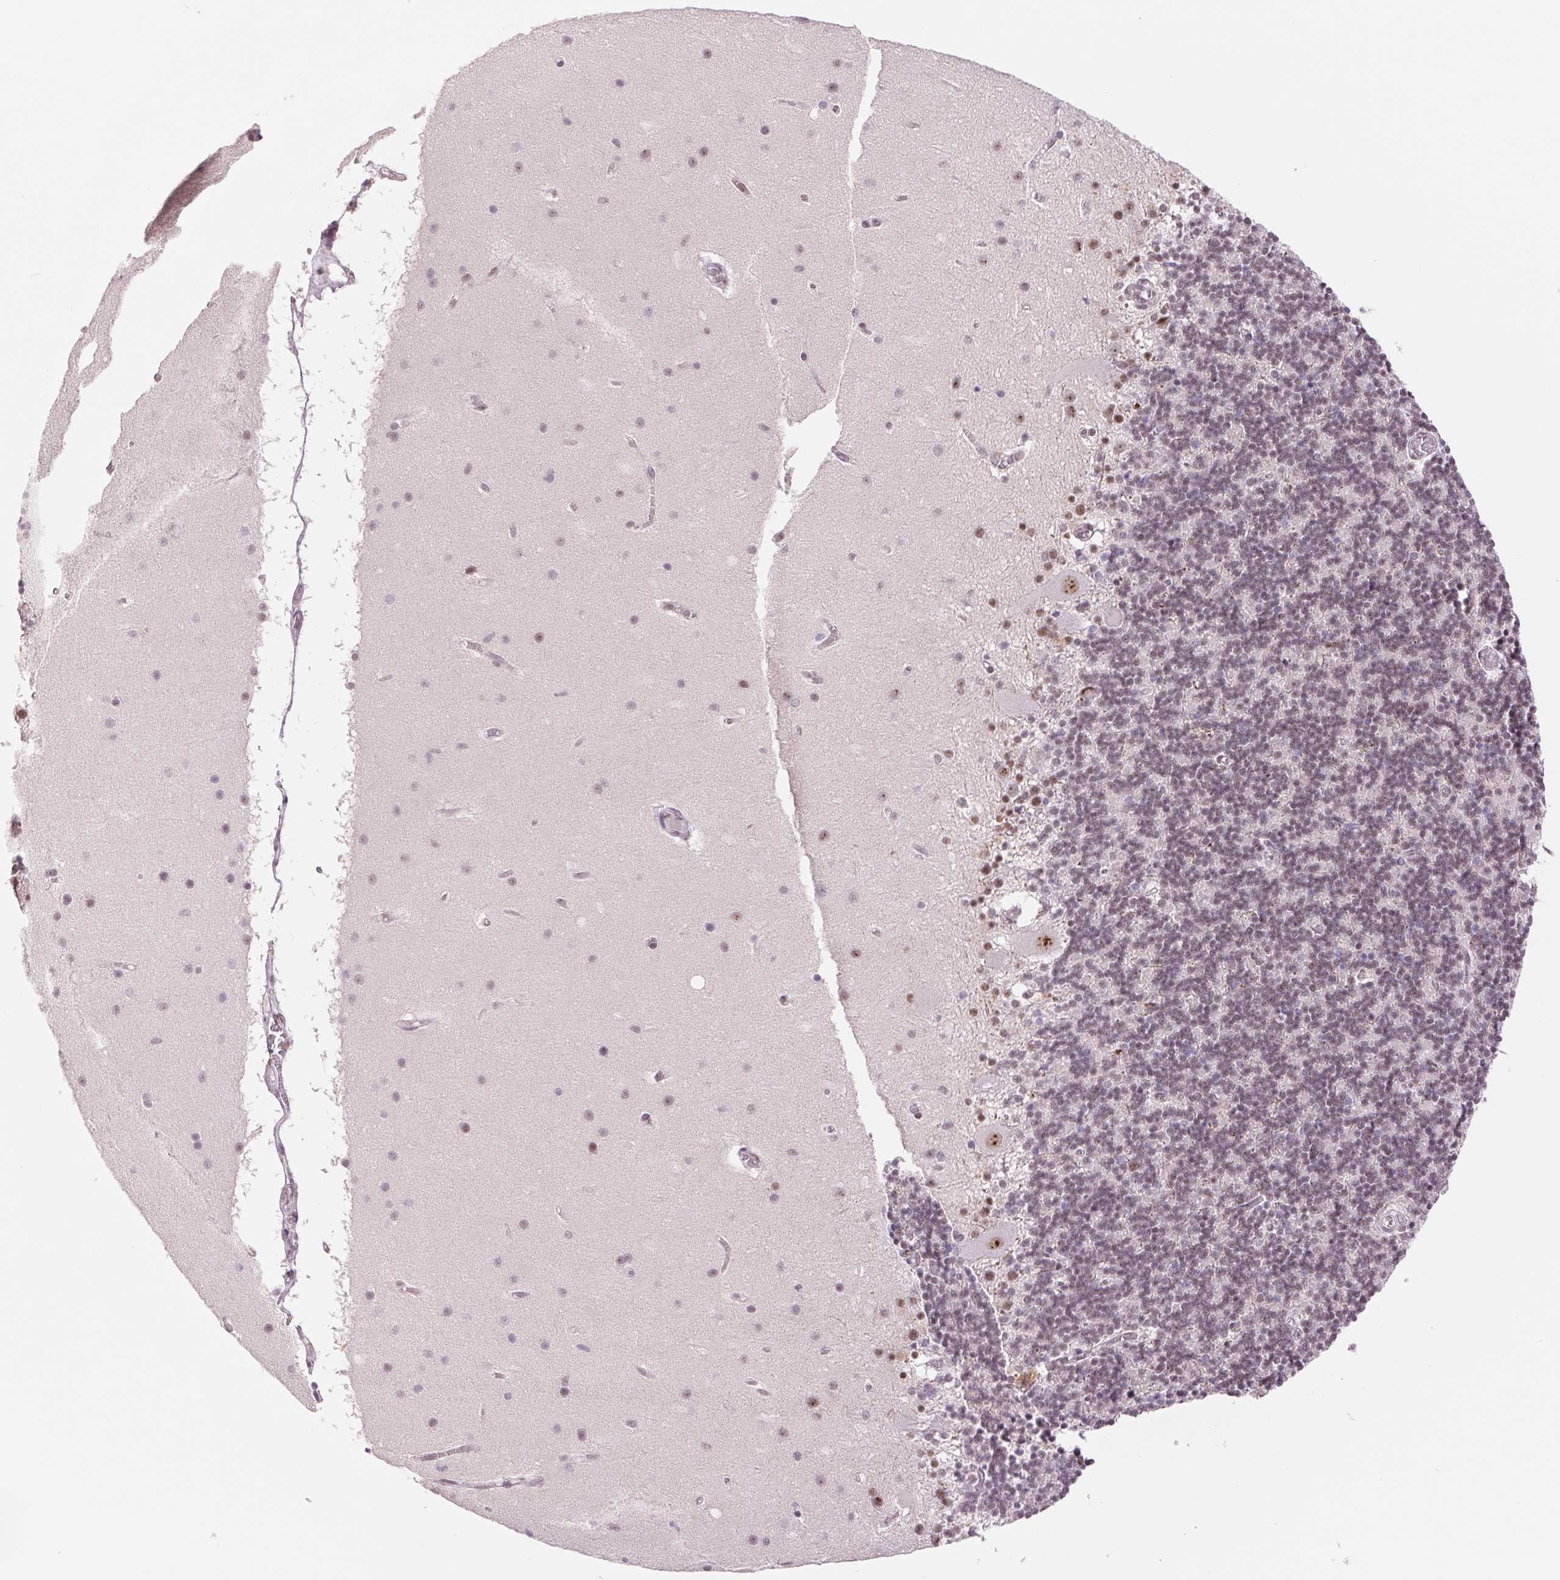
{"staining": {"intensity": "weak", "quantity": "25%-75%", "location": "nuclear"}, "tissue": "cerebellum", "cell_type": "Cells in granular layer", "image_type": "normal", "snomed": [{"axis": "morphology", "description": "Normal tissue, NOS"}, {"axis": "topography", "description": "Cerebellum"}], "caption": "Protein expression by immunohistochemistry (IHC) demonstrates weak nuclear staining in about 25%-75% of cells in granular layer in unremarkable cerebellum. (Stains: DAB in brown, nuclei in blue, Microscopy: brightfield microscopy at high magnification).", "gene": "ZC3H14", "patient": {"sex": "male", "age": 70}}